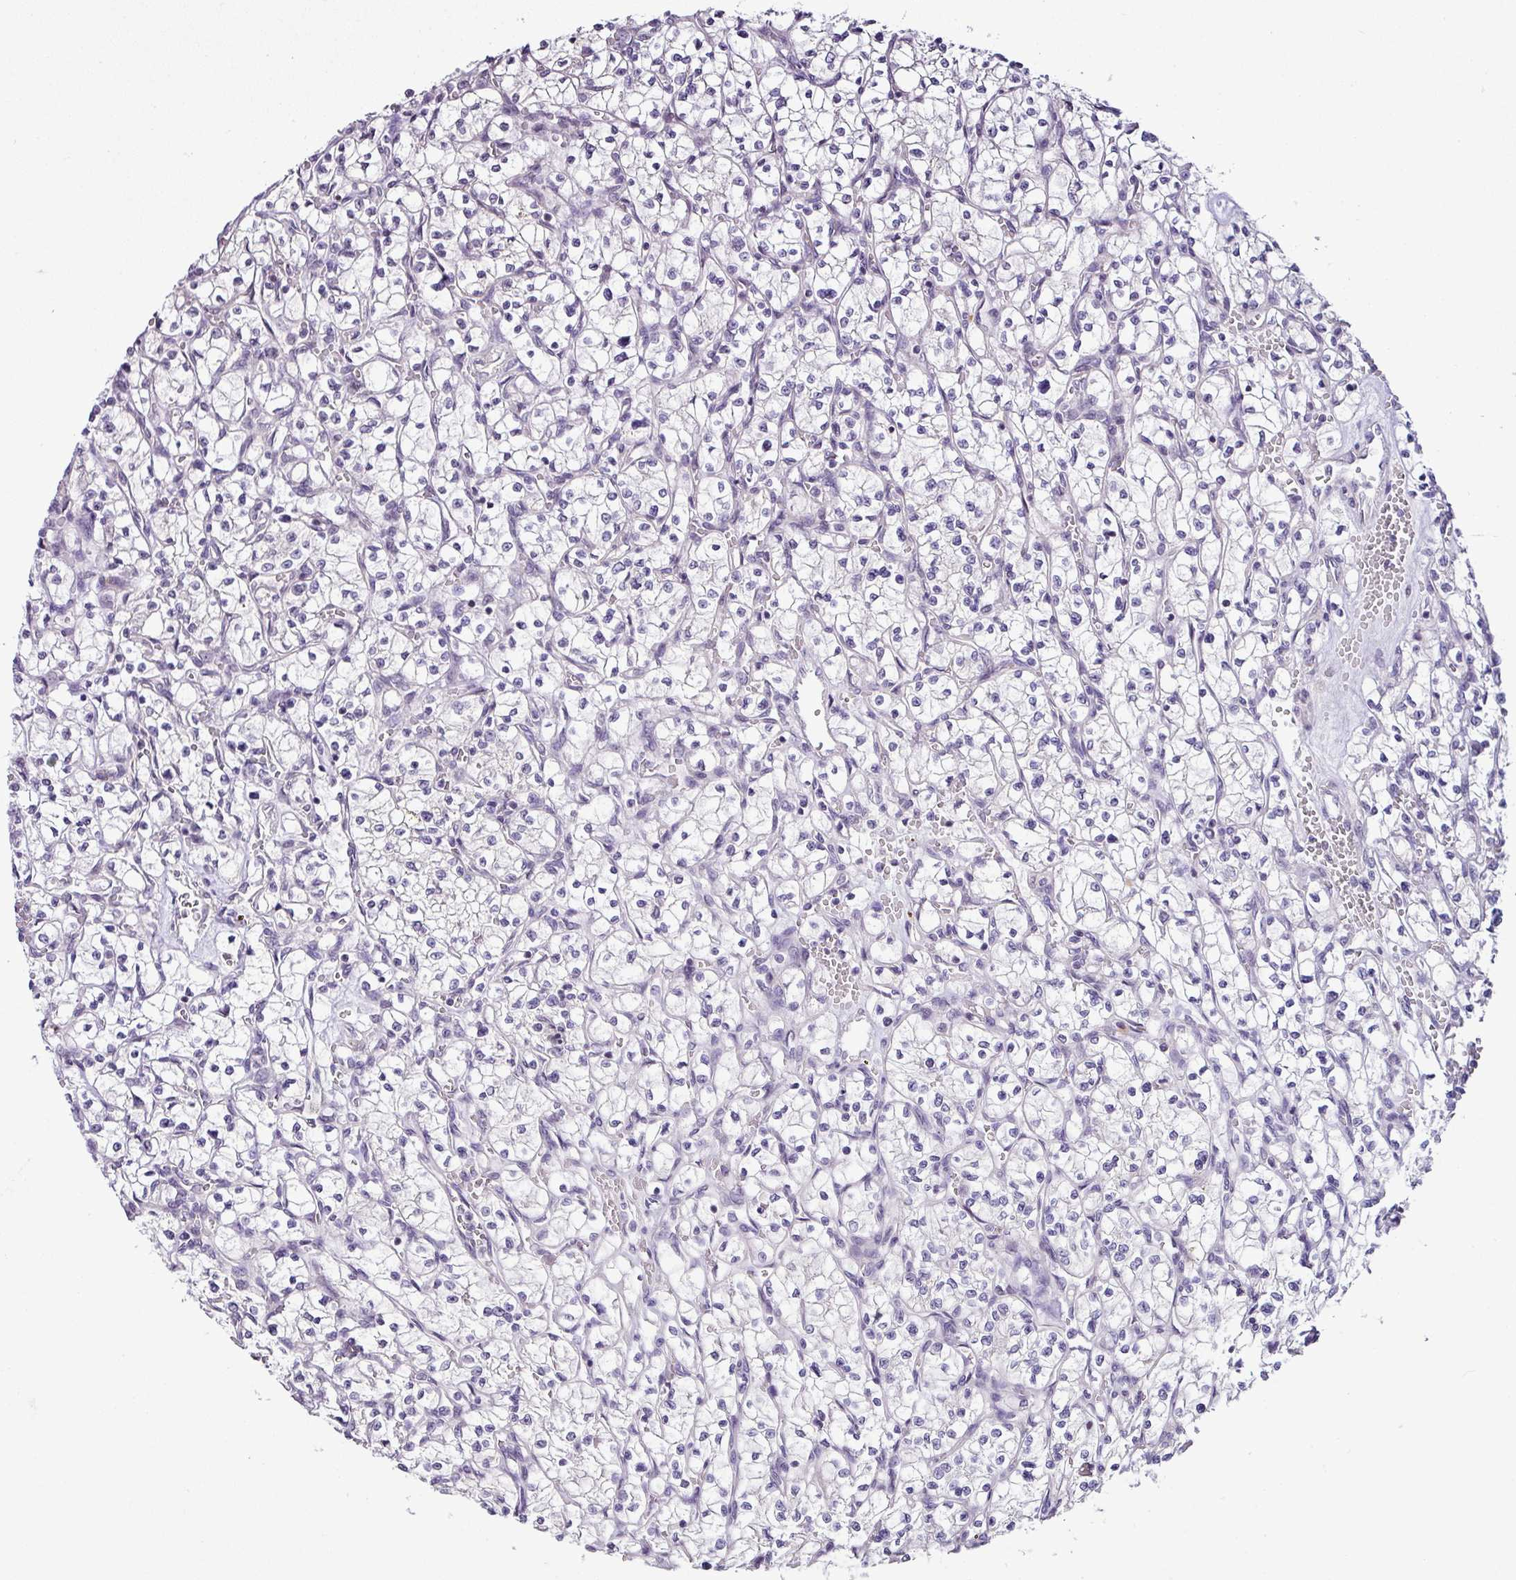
{"staining": {"intensity": "negative", "quantity": "none", "location": "none"}, "tissue": "renal cancer", "cell_type": "Tumor cells", "image_type": "cancer", "snomed": [{"axis": "morphology", "description": "Adenocarcinoma, NOS"}, {"axis": "topography", "description": "Kidney"}], "caption": "Immunohistochemical staining of human renal cancer (adenocarcinoma) reveals no significant staining in tumor cells.", "gene": "TEX30", "patient": {"sex": "female", "age": 64}}